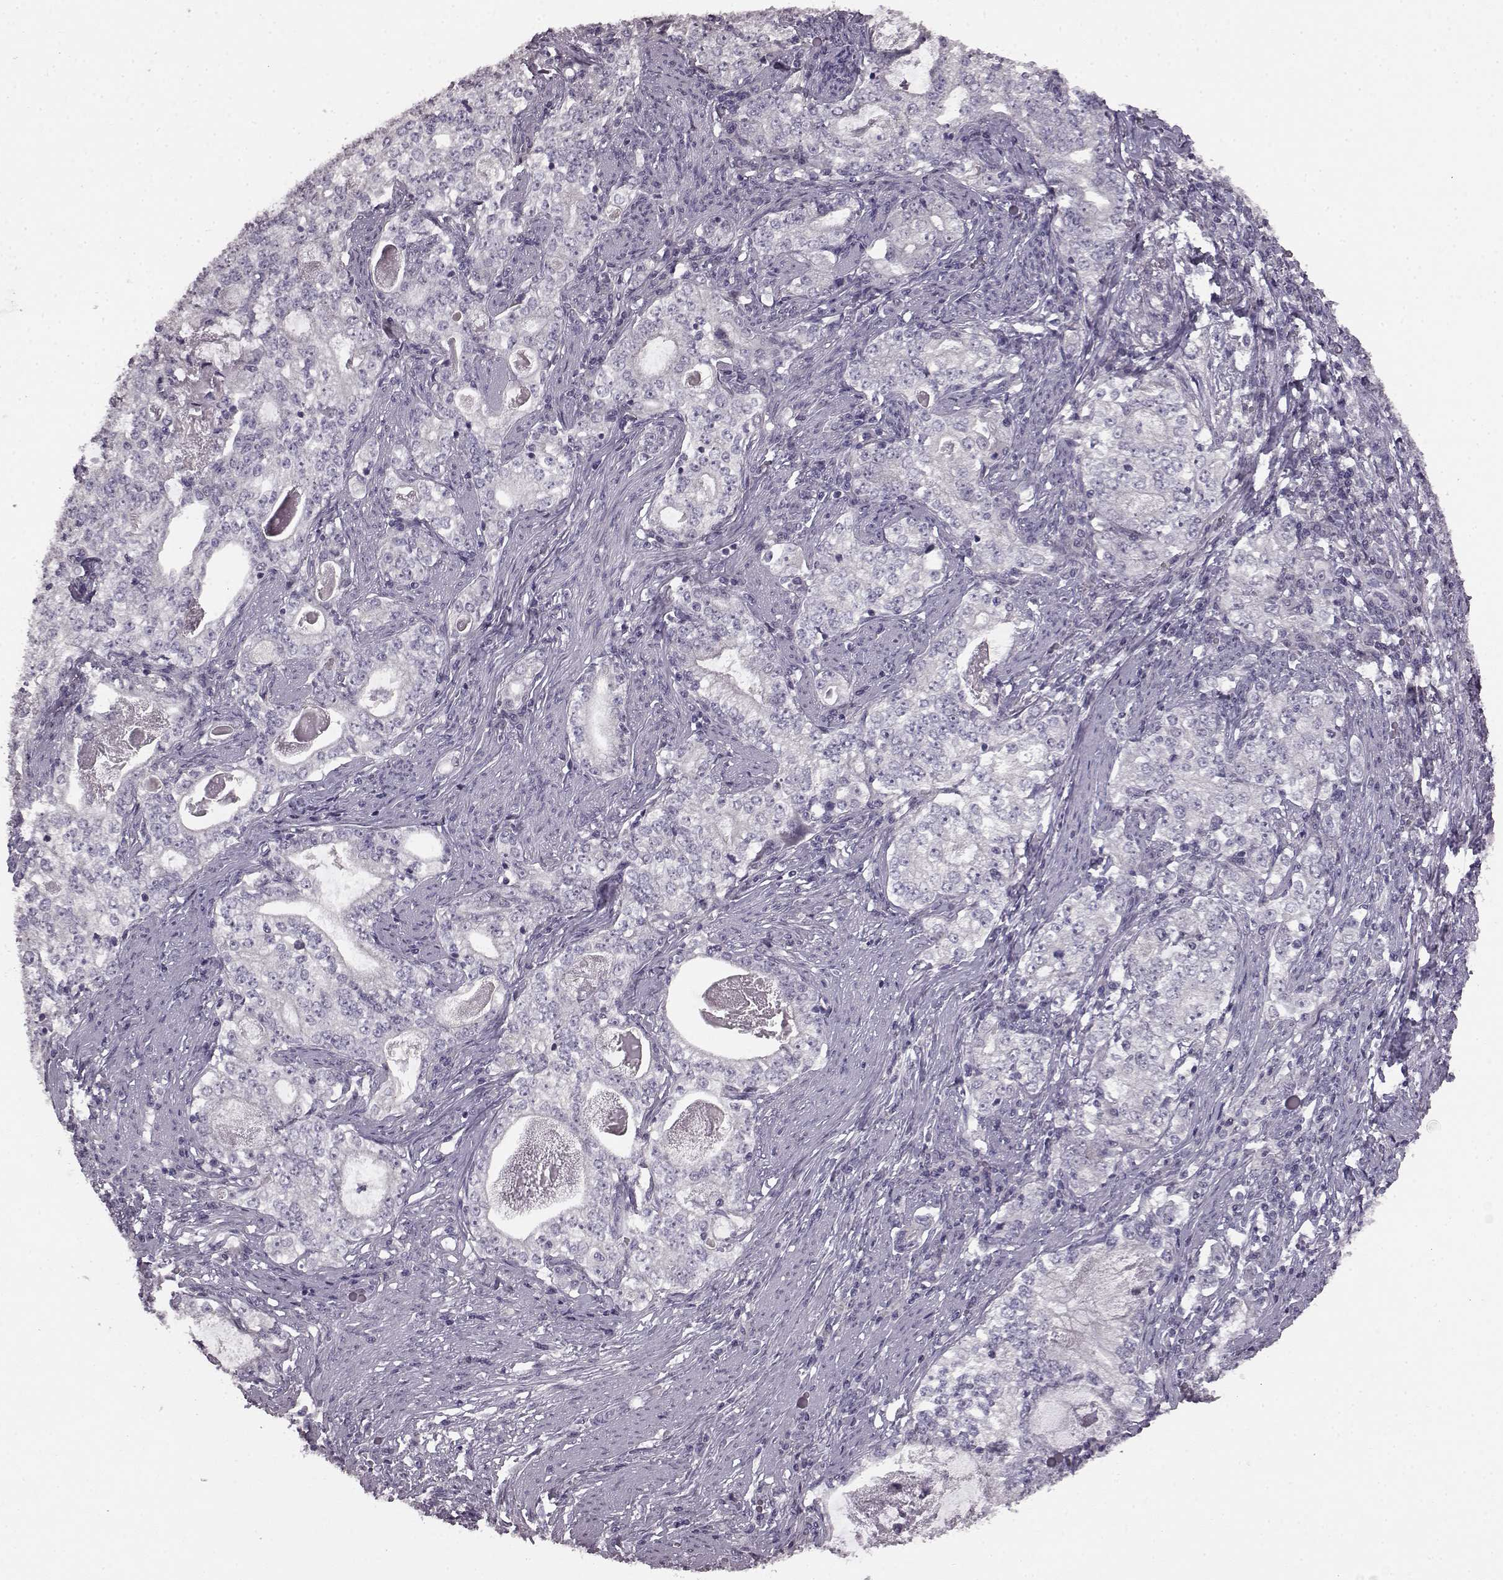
{"staining": {"intensity": "negative", "quantity": "none", "location": "none"}, "tissue": "stomach cancer", "cell_type": "Tumor cells", "image_type": "cancer", "snomed": [{"axis": "morphology", "description": "Adenocarcinoma, NOS"}, {"axis": "topography", "description": "Stomach, lower"}], "caption": "The micrograph demonstrates no significant positivity in tumor cells of stomach cancer.", "gene": "LHB", "patient": {"sex": "female", "age": 72}}